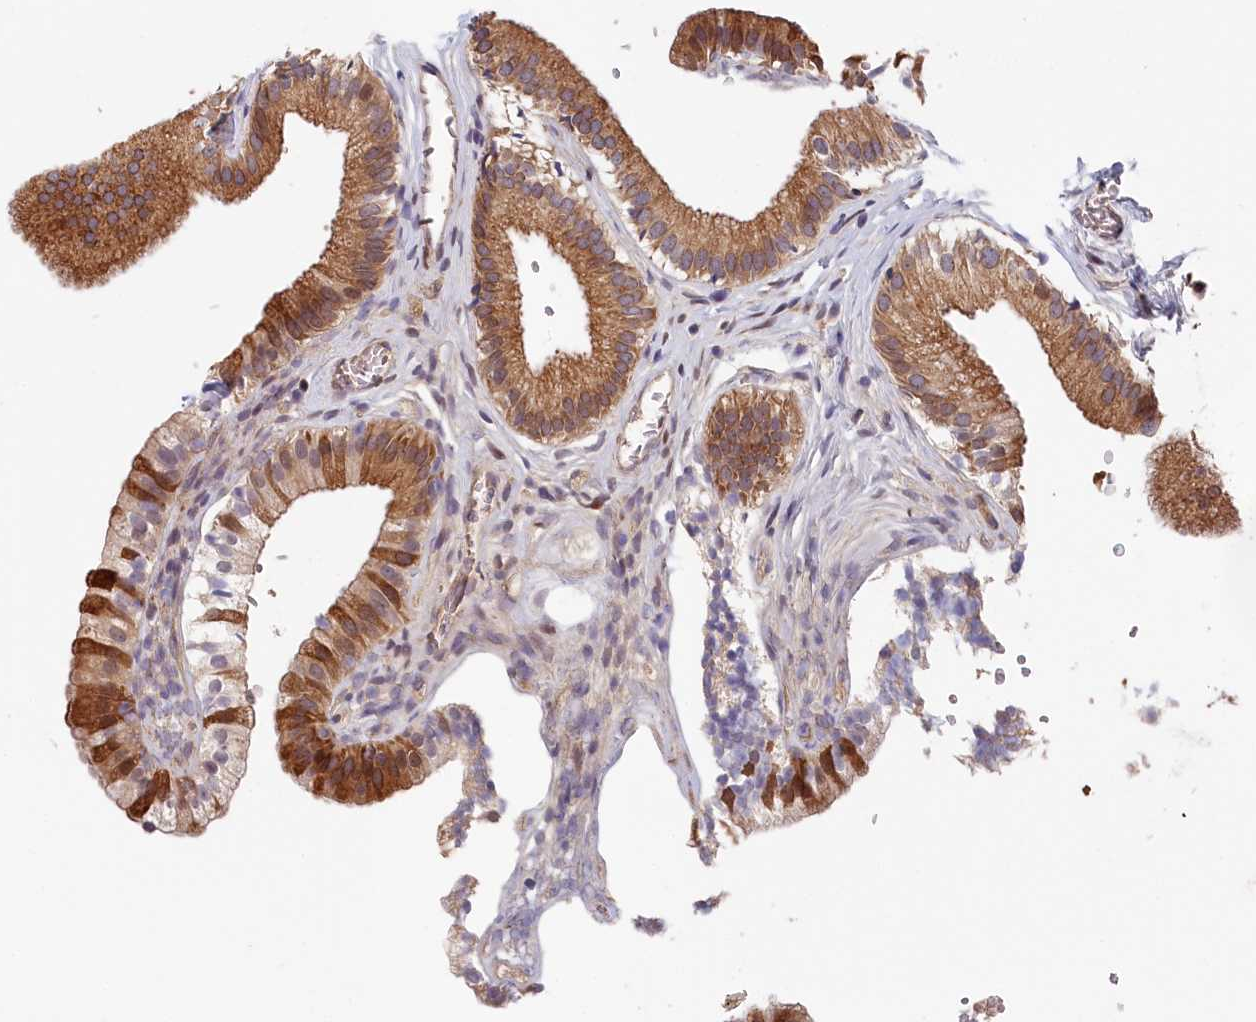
{"staining": {"intensity": "moderate", "quantity": ">75%", "location": "cytoplasmic/membranous"}, "tissue": "gallbladder", "cell_type": "Glandular cells", "image_type": "normal", "snomed": [{"axis": "morphology", "description": "Normal tissue, NOS"}, {"axis": "topography", "description": "Gallbladder"}], "caption": "Moderate cytoplasmic/membranous staining is appreciated in about >75% of glandular cells in normal gallbladder. (IHC, brightfield microscopy, high magnification).", "gene": "TMEM116", "patient": {"sex": "female", "age": 54}}